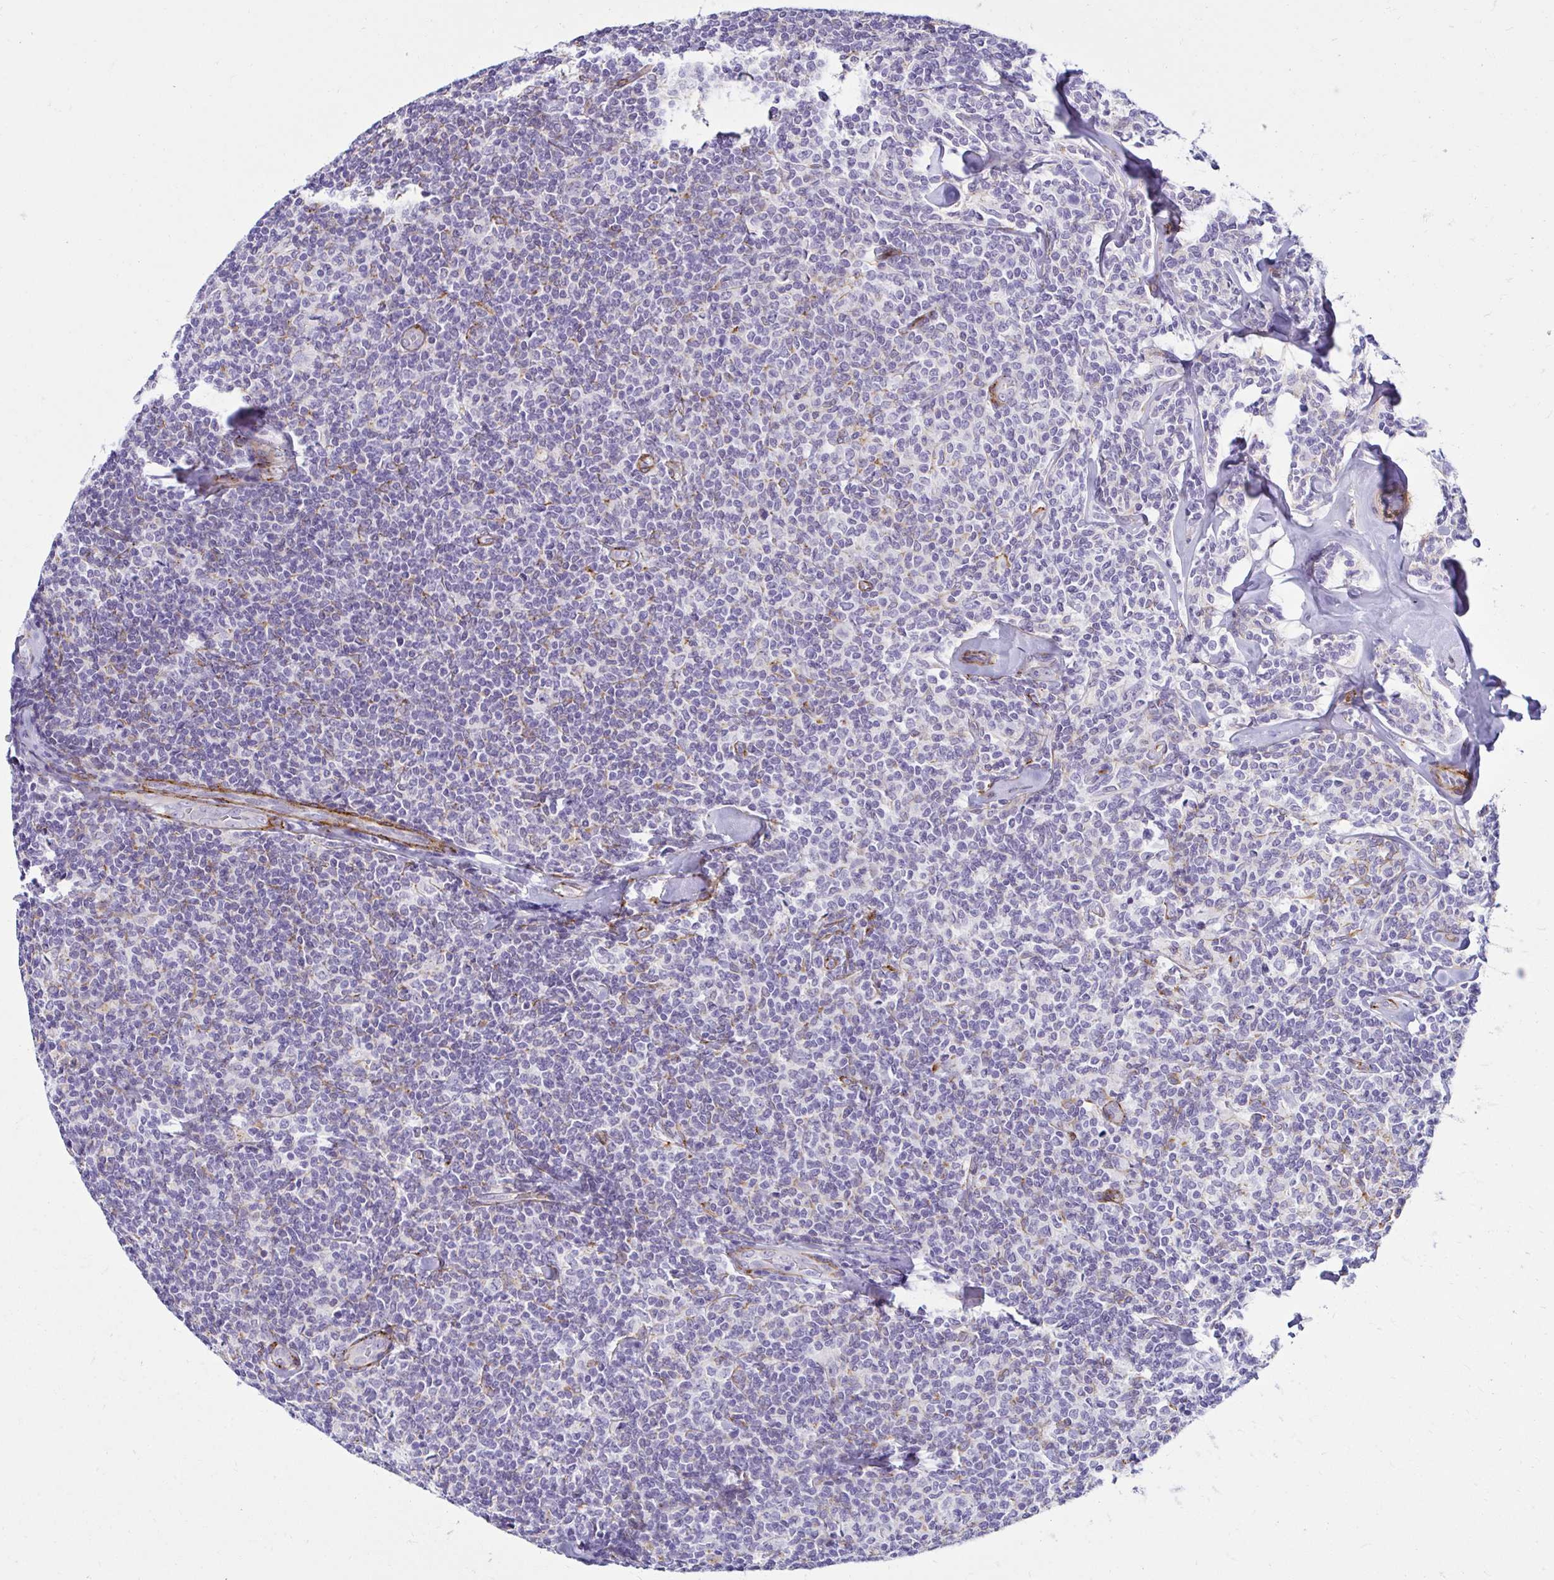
{"staining": {"intensity": "negative", "quantity": "none", "location": "none"}, "tissue": "lymphoma", "cell_type": "Tumor cells", "image_type": "cancer", "snomed": [{"axis": "morphology", "description": "Malignant lymphoma, non-Hodgkin's type, Low grade"}, {"axis": "topography", "description": "Lymph node"}], "caption": "This is an IHC image of human lymphoma. There is no positivity in tumor cells.", "gene": "ANKRD62", "patient": {"sex": "female", "age": 56}}